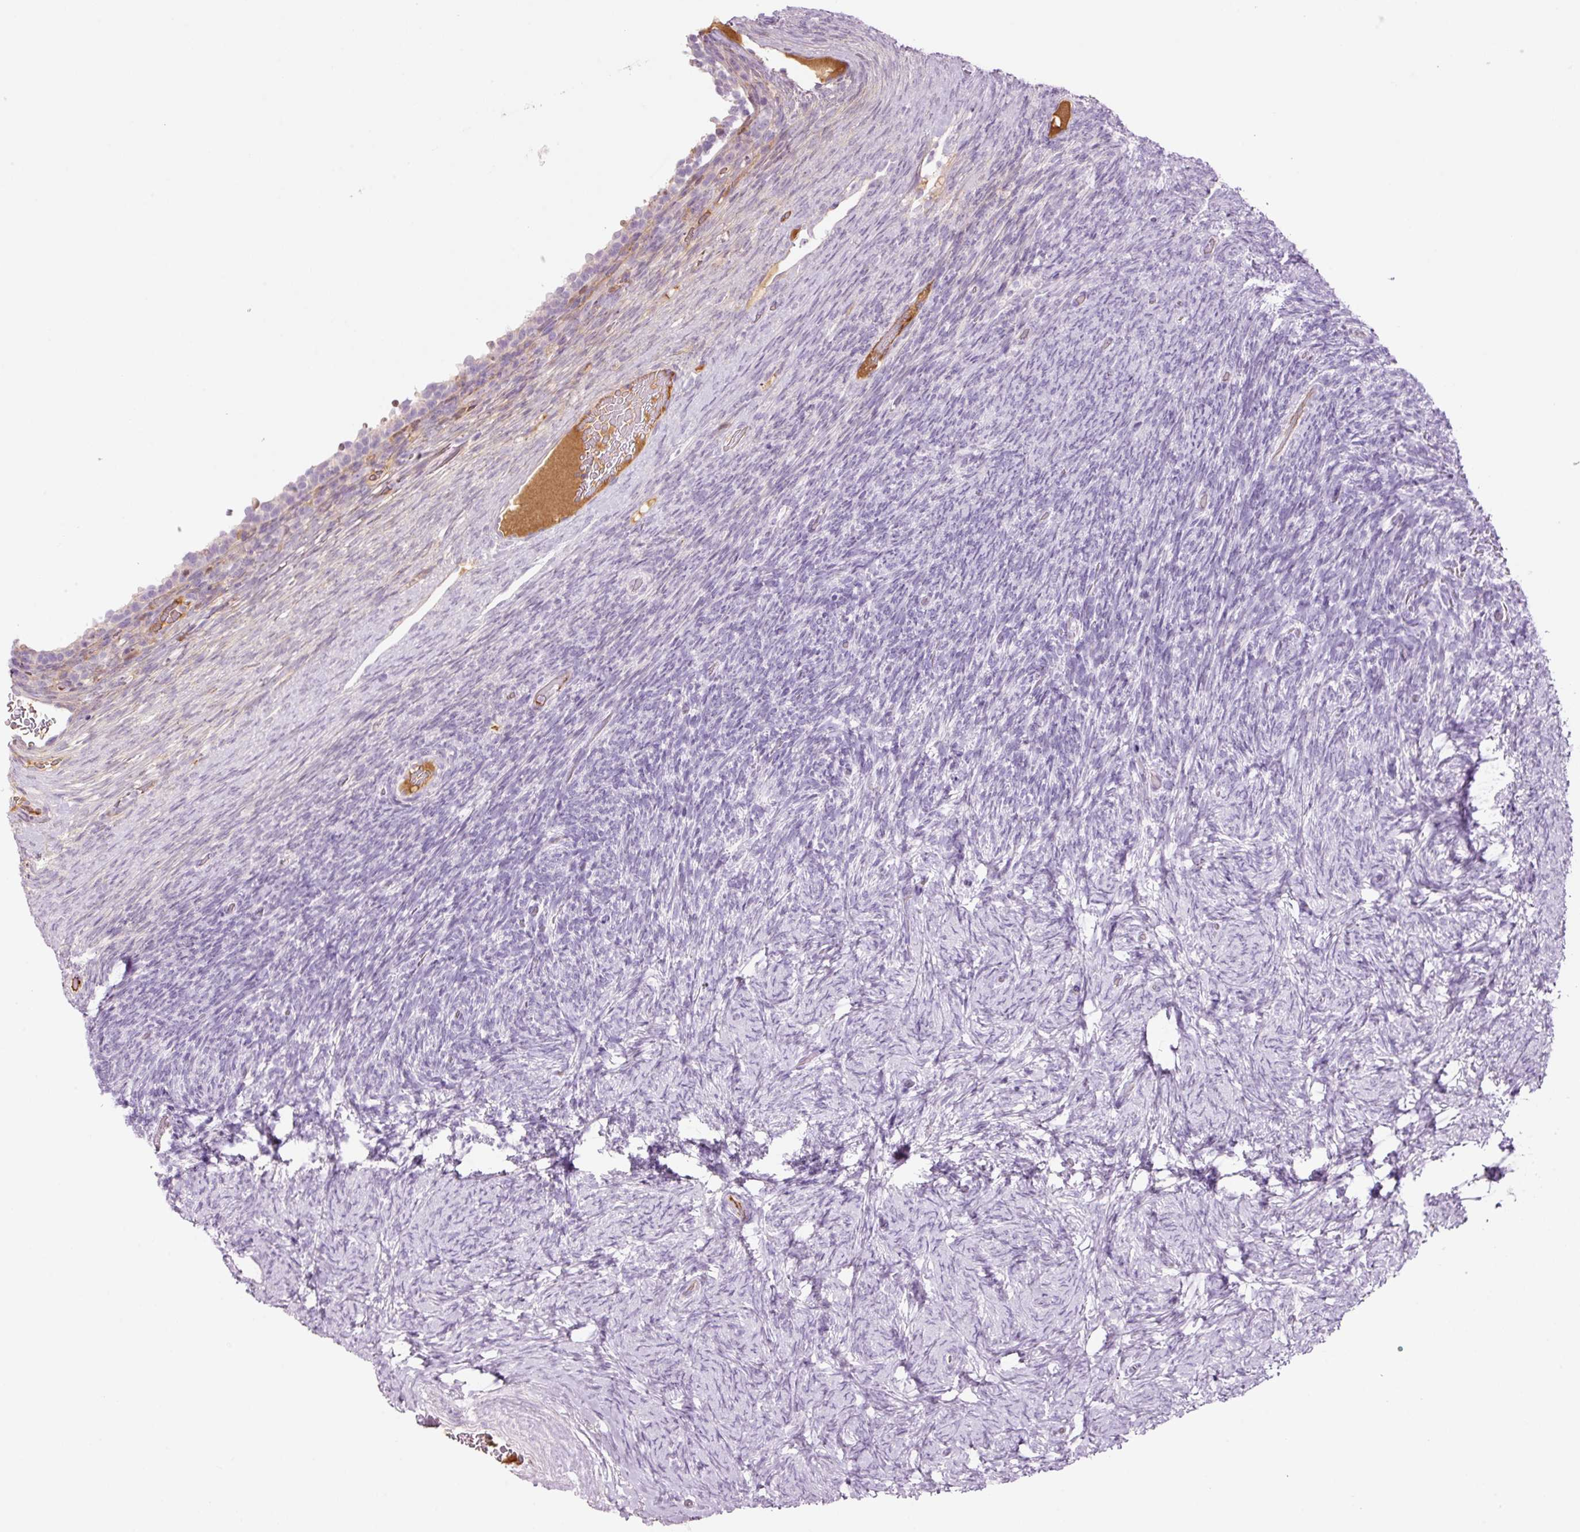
{"staining": {"intensity": "negative", "quantity": "none", "location": "none"}, "tissue": "ovary", "cell_type": "Ovarian stroma cells", "image_type": "normal", "snomed": [{"axis": "morphology", "description": "Normal tissue, NOS"}, {"axis": "topography", "description": "Ovary"}], "caption": "IHC histopathology image of normal ovary: ovary stained with DAB demonstrates no significant protein positivity in ovarian stroma cells.", "gene": "KLF1", "patient": {"sex": "female", "age": 34}}